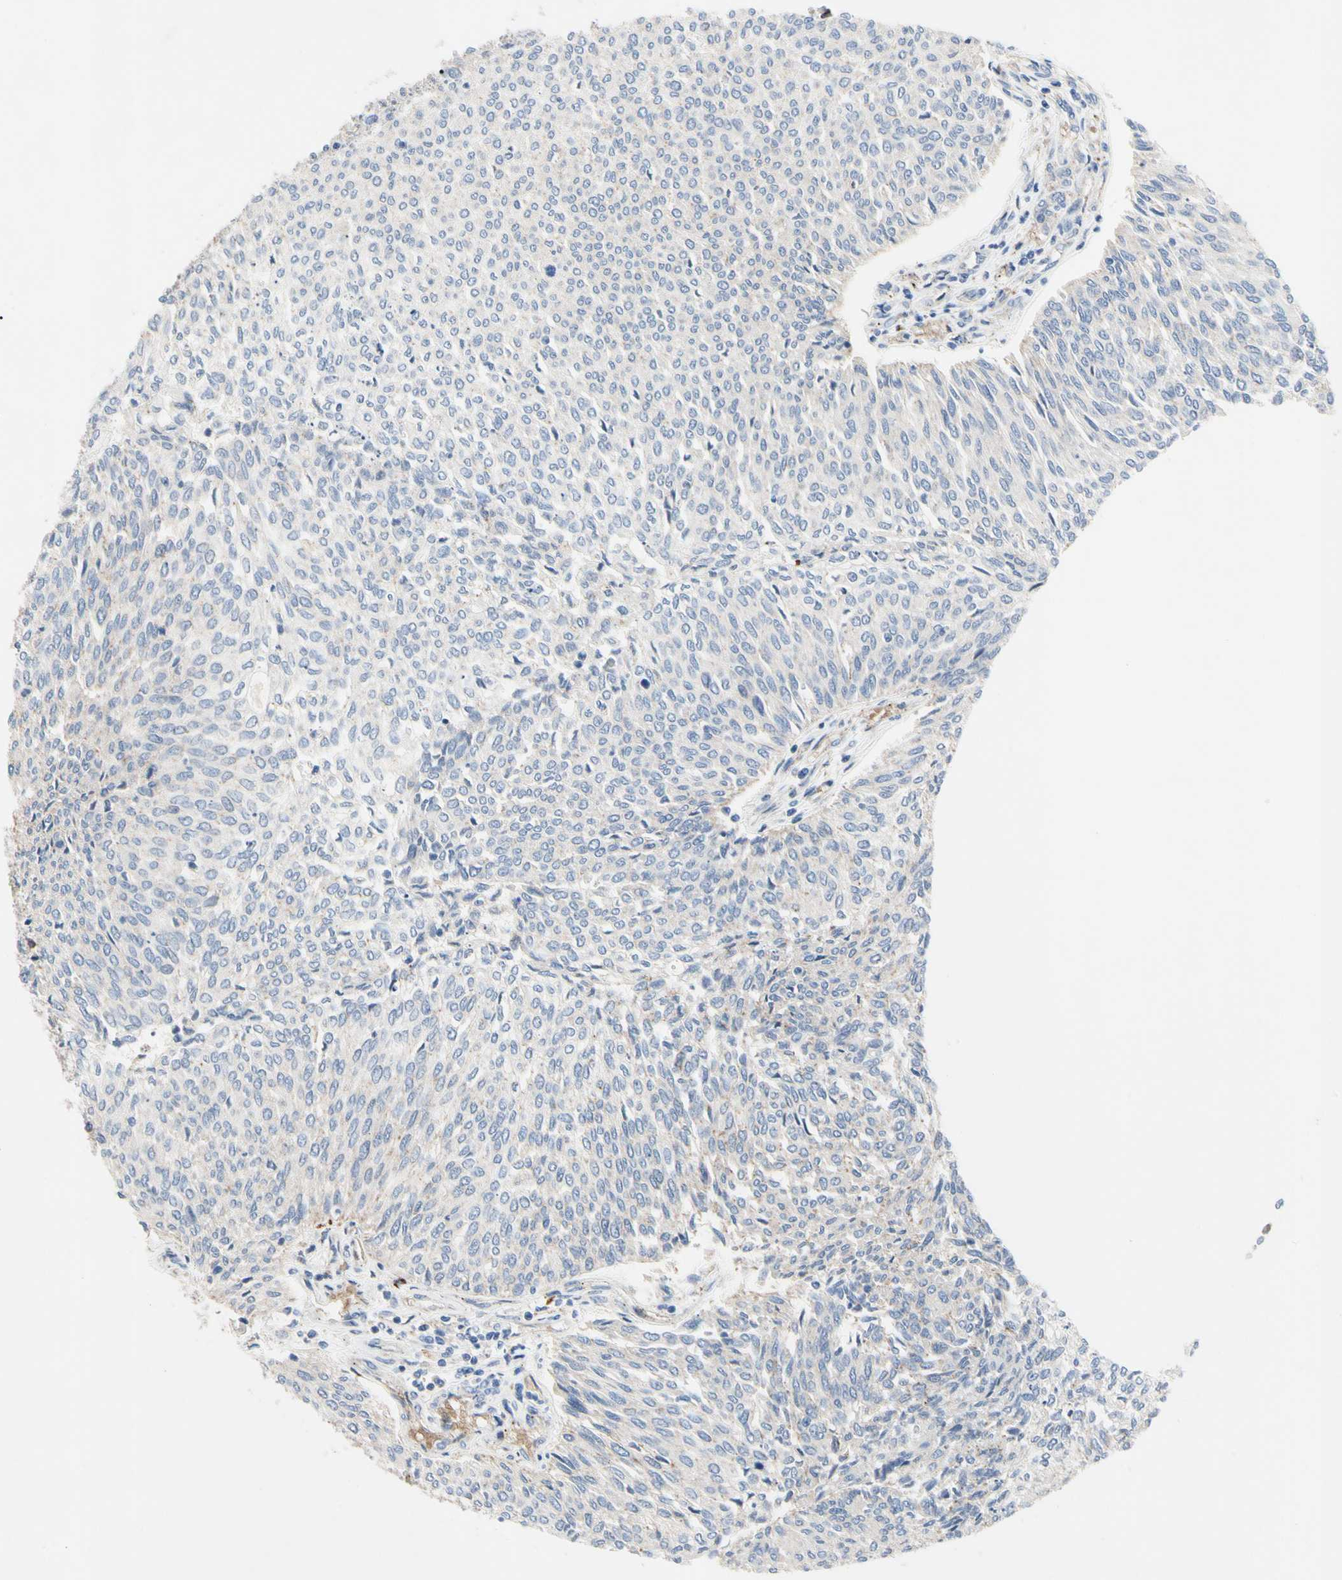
{"staining": {"intensity": "negative", "quantity": "none", "location": "none"}, "tissue": "urothelial cancer", "cell_type": "Tumor cells", "image_type": "cancer", "snomed": [{"axis": "morphology", "description": "Urothelial carcinoma, Low grade"}, {"axis": "topography", "description": "Urinary bladder"}], "caption": "Low-grade urothelial carcinoma was stained to show a protein in brown. There is no significant positivity in tumor cells.", "gene": "RETSAT", "patient": {"sex": "female", "age": 79}}